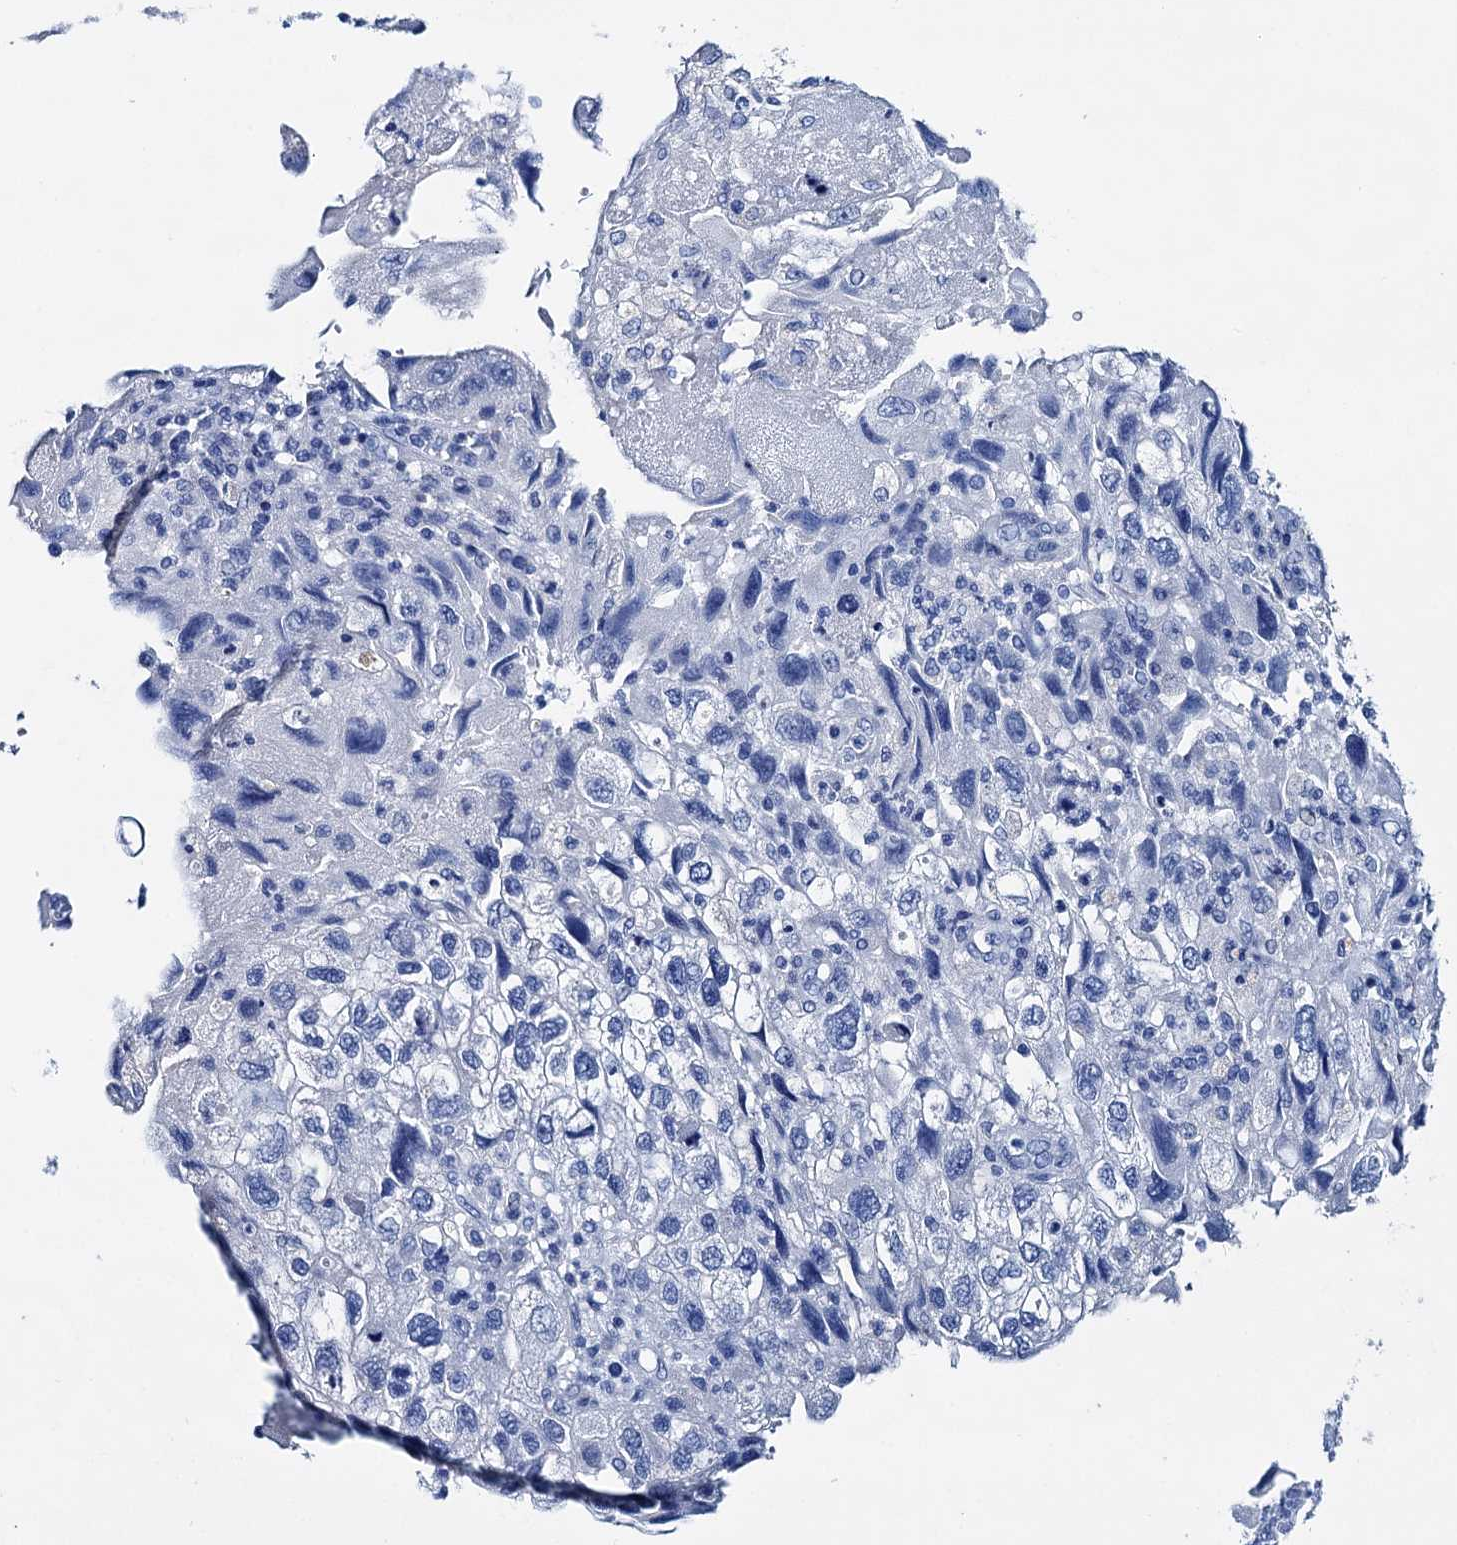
{"staining": {"intensity": "negative", "quantity": "none", "location": "none"}, "tissue": "endometrial cancer", "cell_type": "Tumor cells", "image_type": "cancer", "snomed": [{"axis": "morphology", "description": "Adenocarcinoma, NOS"}, {"axis": "topography", "description": "Endometrium"}], "caption": "High magnification brightfield microscopy of adenocarcinoma (endometrial) stained with DAB (3,3'-diaminobenzidine) (brown) and counterstained with hematoxylin (blue): tumor cells show no significant expression.", "gene": "BRINP1", "patient": {"sex": "female", "age": 49}}